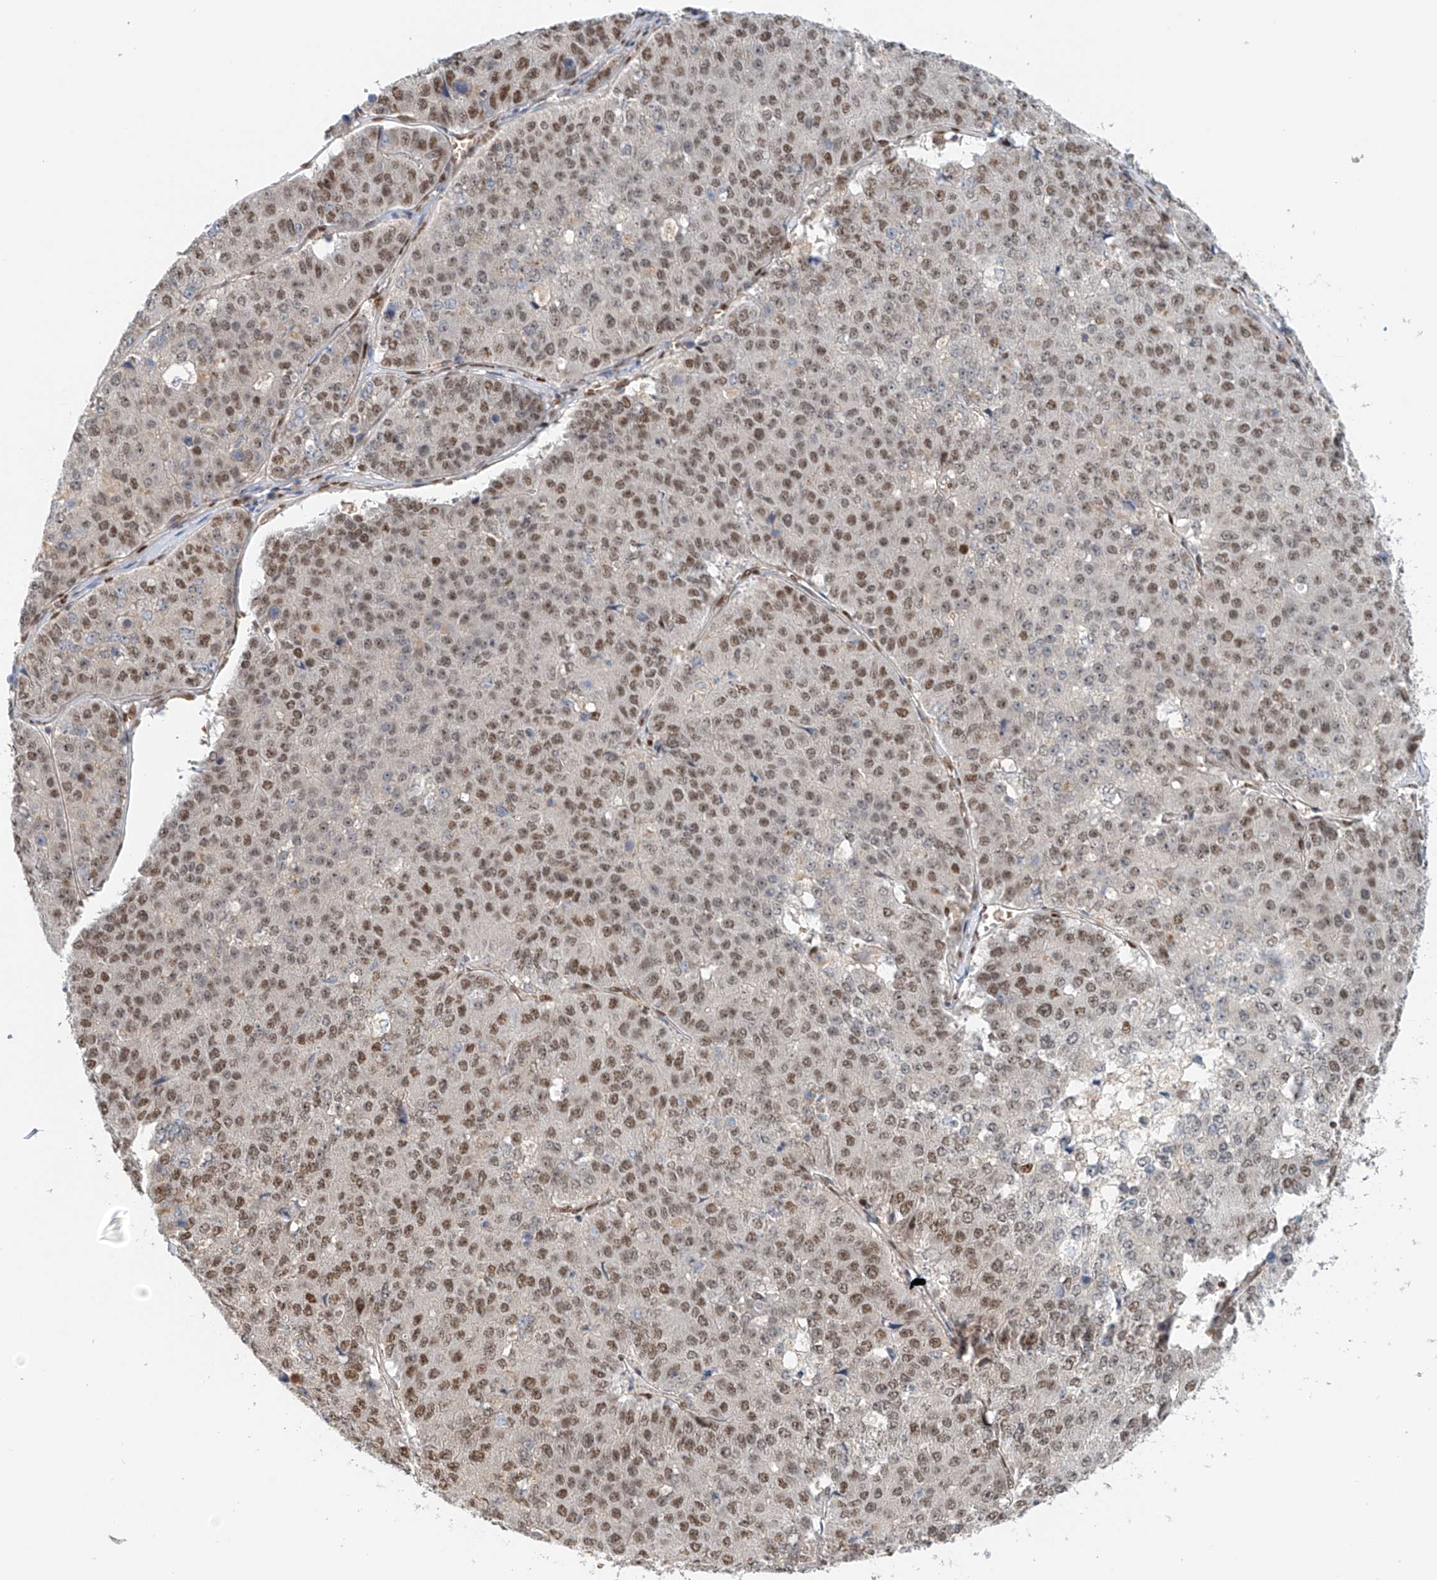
{"staining": {"intensity": "moderate", "quantity": ">75%", "location": "nuclear"}, "tissue": "pancreatic cancer", "cell_type": "Tumor cells", "image_type": "cancer", "snomed": [{"axis": "morphology", "description": "Adenocarcinoma, NOS"}, {"axis": "topography", "description": "Pancreas"}], "caption": "Protein analysis of pancreatic cancer tissue displays moderate nuclear expression in approximately >75% of tumor cells.", "gene": "ZNF514", "patient": {"sex": "male", "age": 50}}